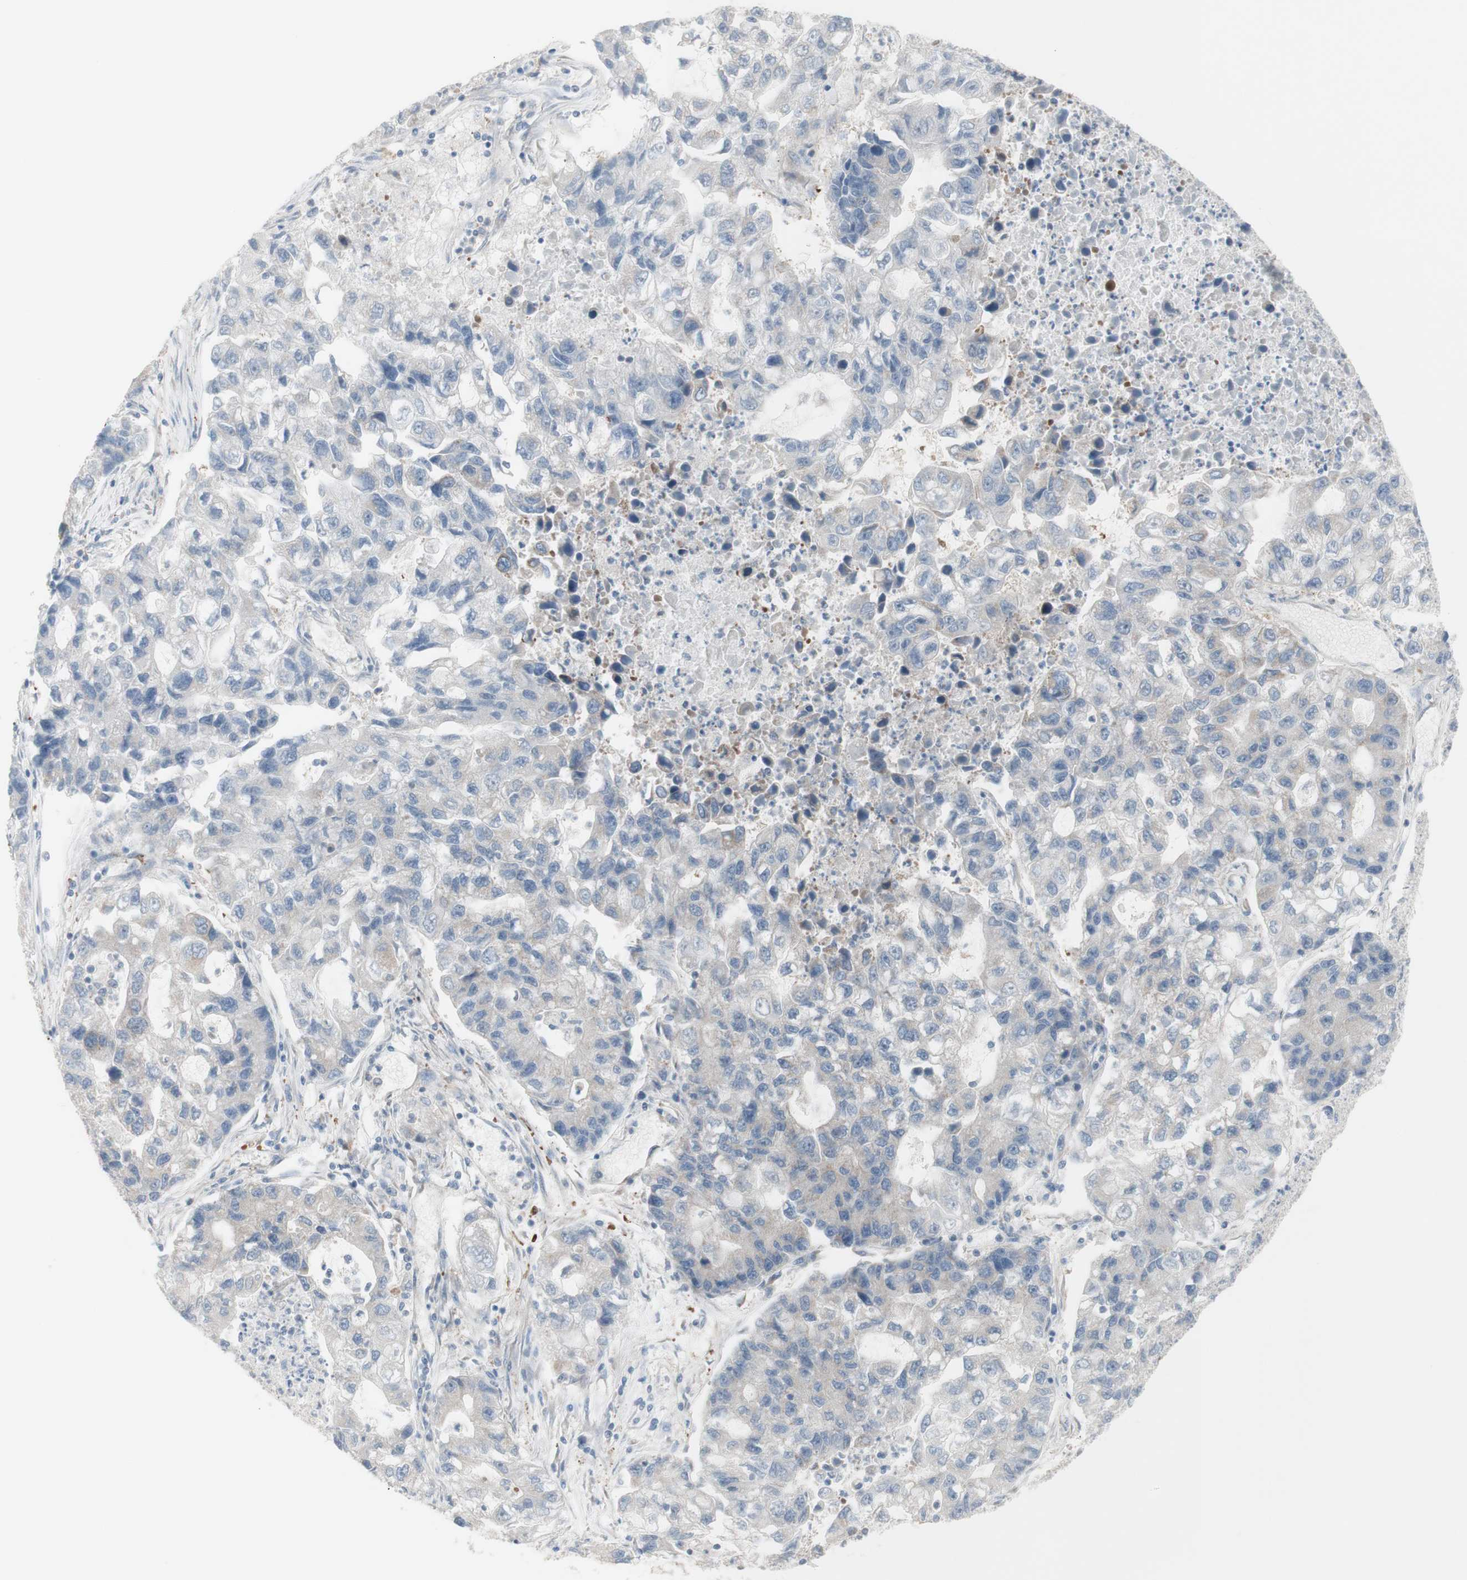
{"staining": {"intensity": "negative", "quantity": "none", "location": "none"}, "tissue": "lung cancer", "cell_type": "Tumor cells", "image_type": "cancer", "snomed": [{"axis": "morphology", "description": "Adenocarcinoma, NOS"}, {"axis": "topography", "description": "Lung"}], "caption": "Protein analysis of lung cancer exhibits no significant staining in tumor cells. The staining was performed using DAB to visualize the protein expression in brown, while the nuclei were stained in blue with hematoxylin (Magnification: 20x).", "gene": "C3orf52", "patient": {"sex": "female", "age": 51}}